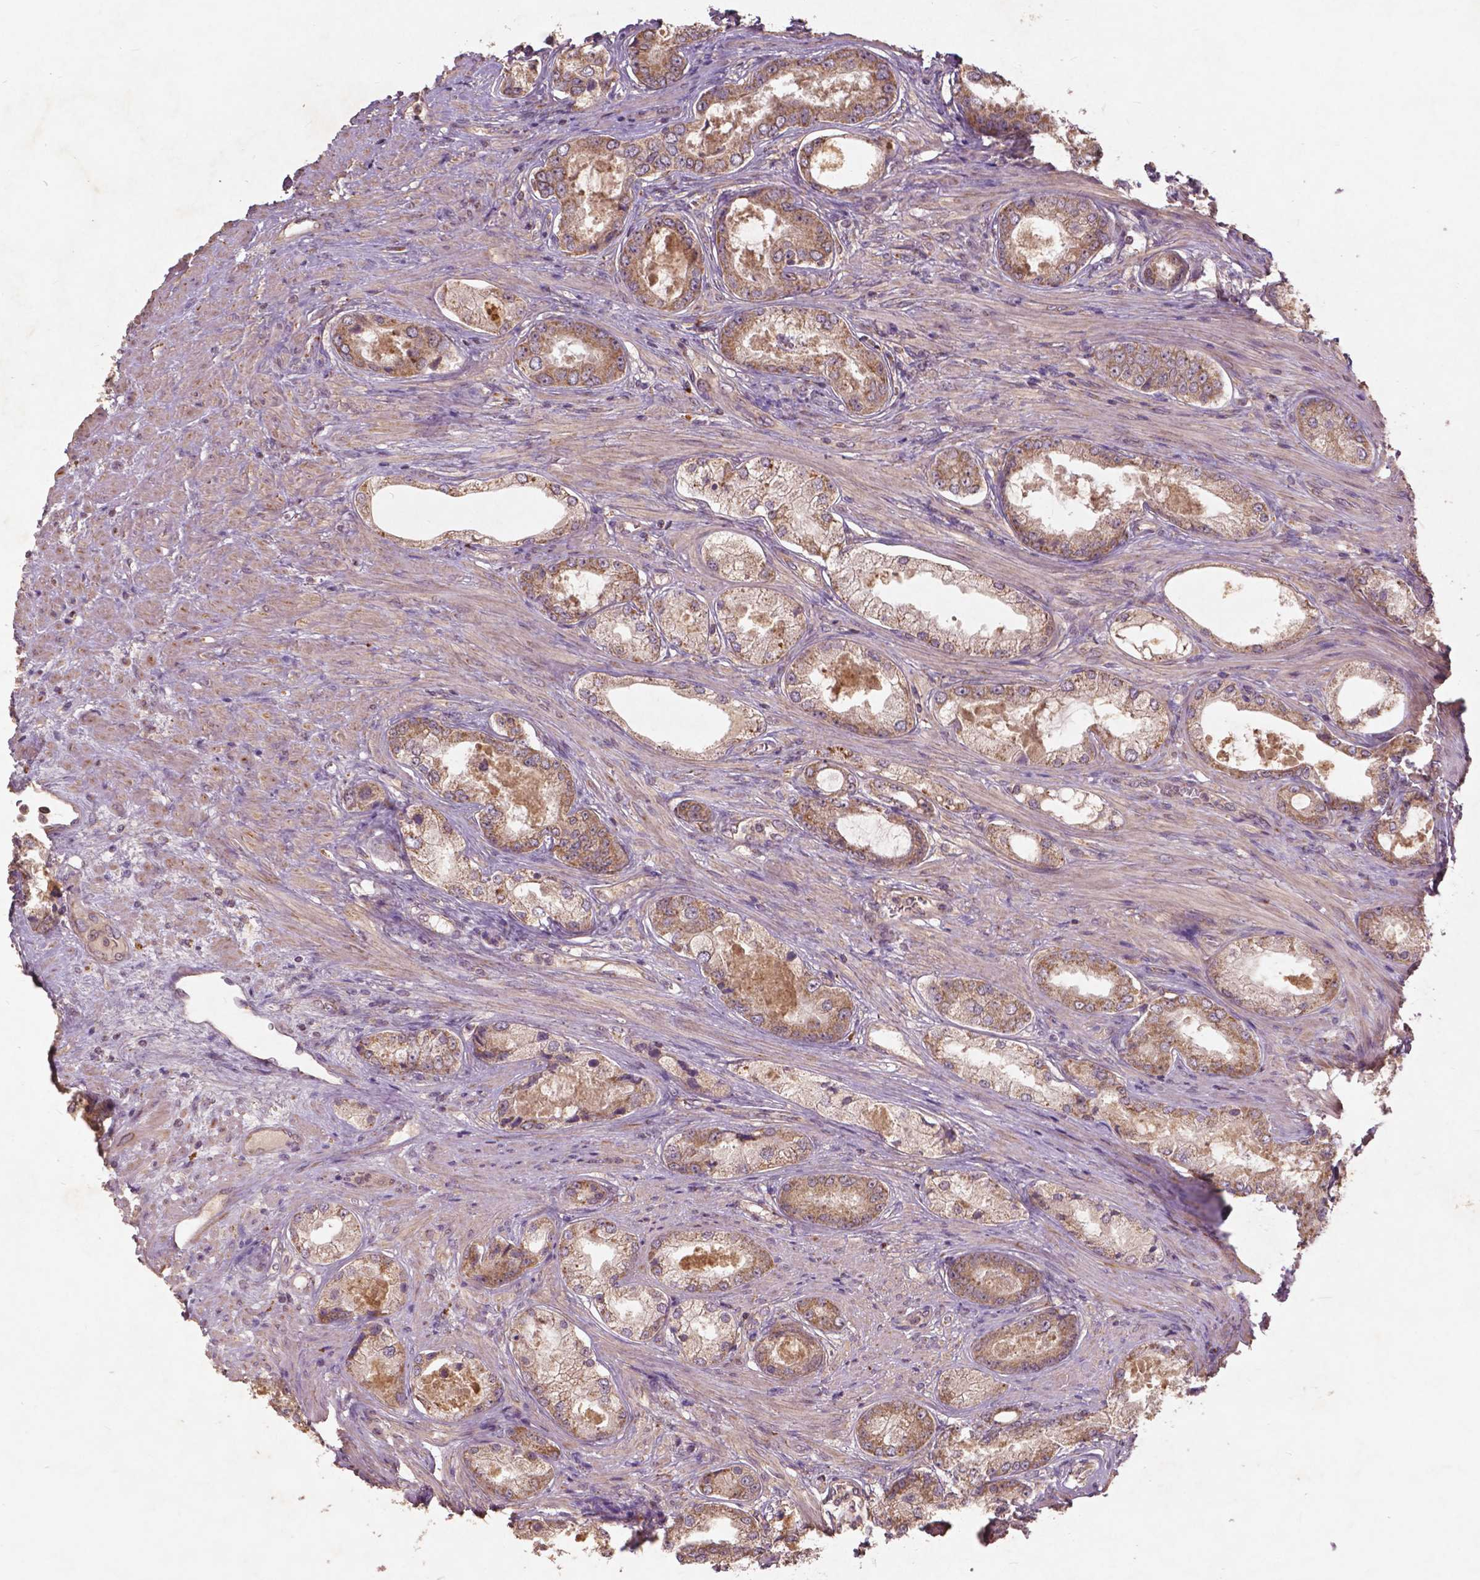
{"staining": {"intensity": "moderate", "quantity": ">75%", "location": "cytoplasmic/membranous"}, "tissue": "prostate cancer", "cell_type": "Tumor cells", "image_type": "cancer", "snomed": [{"axis": "morphology", "description": "Adenocarcinoma, Low grade"}, {"axis": "topography", "description": "Prostate"}], "caption": "IHC (DAB (3,3'-diaminobenzidine)) staining of low-grade adenocarcinoma (prostate) reveals moderate cytoplasmic/membranous protein staining in about >75% of tumor cells.", "gene": "ST6GALNAC5", "patient": {"sex": "male", "age": 68}}